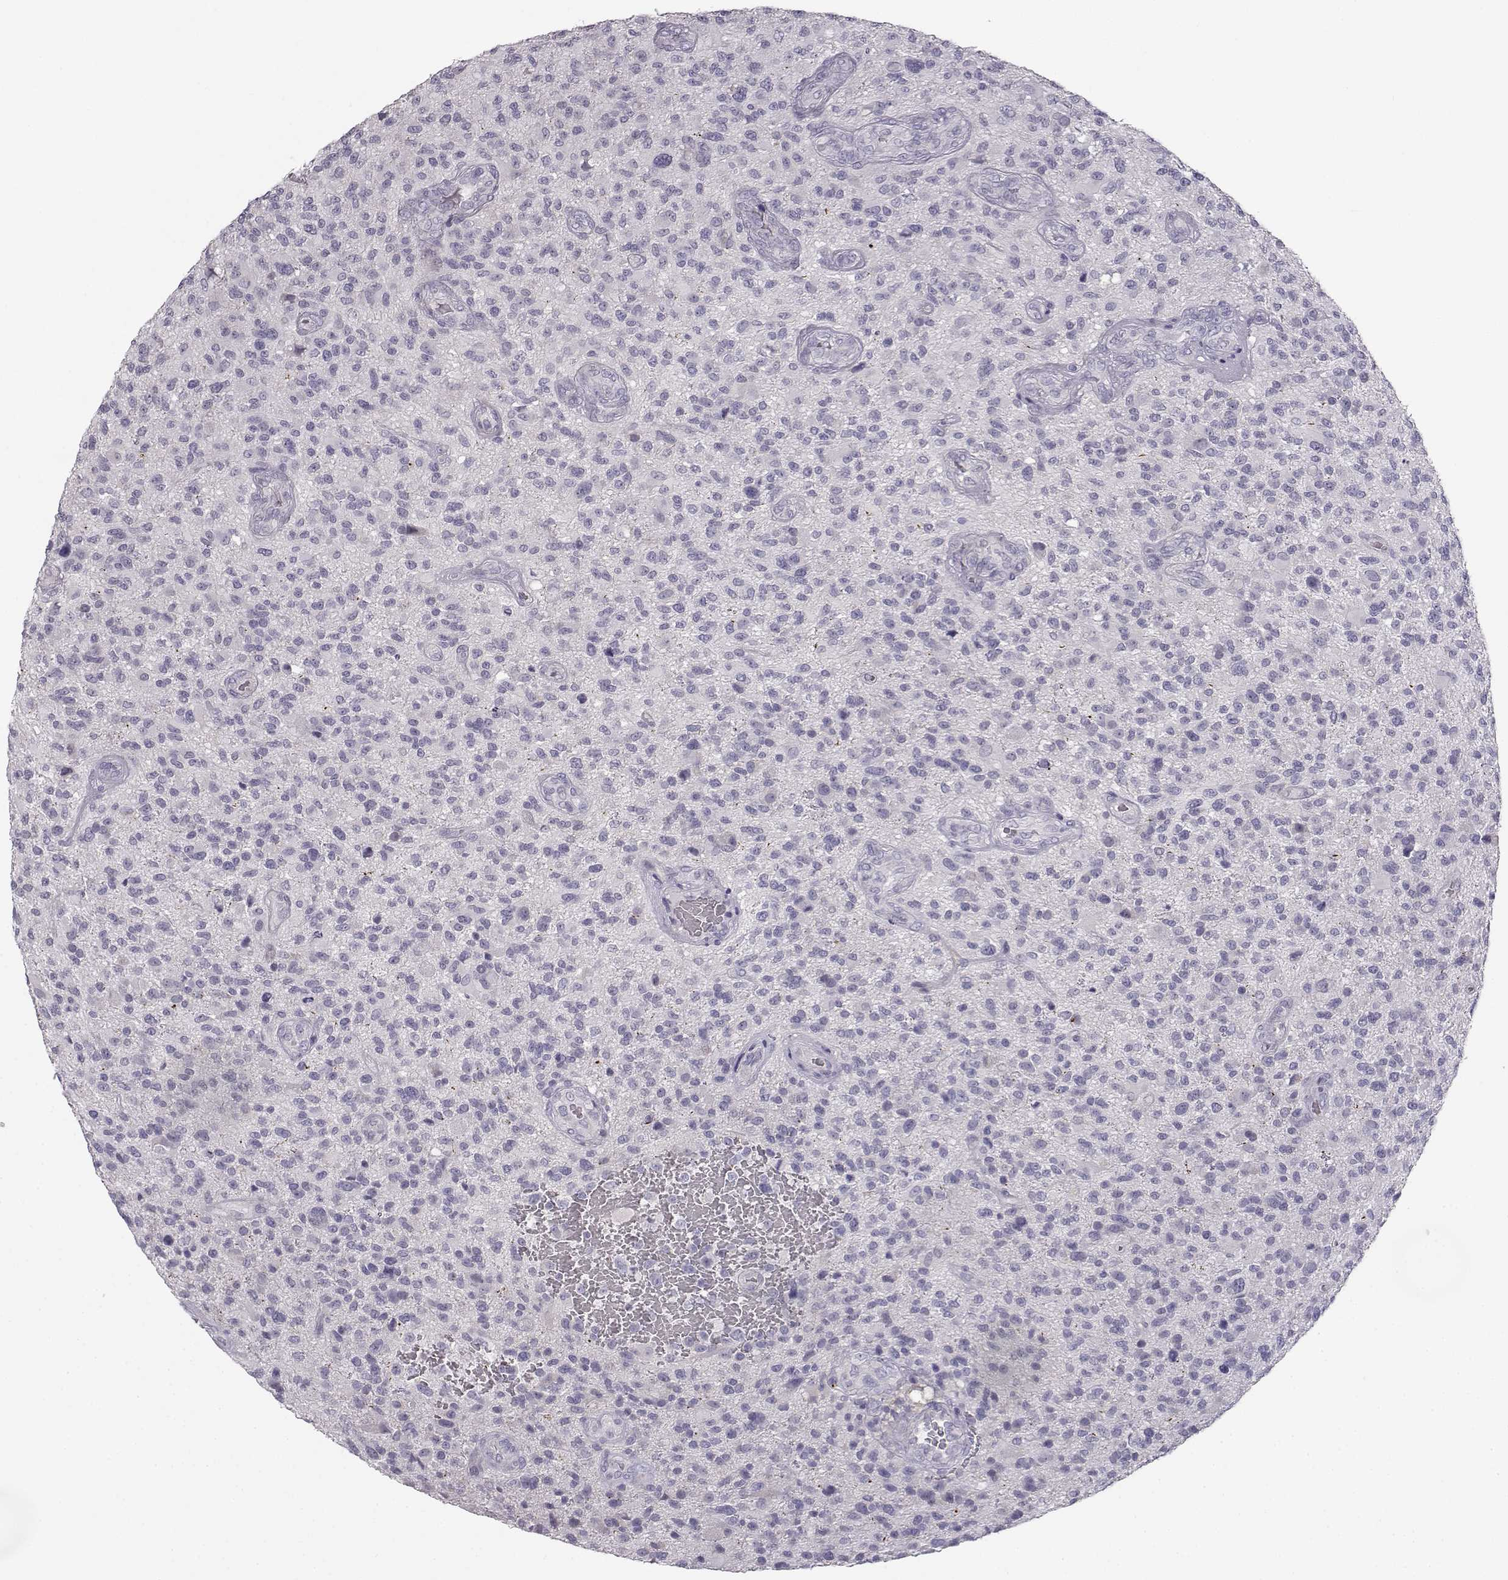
{"staining": {"intensity": "negative", "quantity": "none", "location": "none"}, "tissue": "glioma", "cell_type": "Tumor cells", "image_type": "cancer", "snomed": [{"axis": "morphology", "description": "Glioma, malignant, High grade"}, {"axis": "topography", "description": "Brain"}], "caption": "Tumor cells show no significant protein expression in glioma.", "gene": "MYCBPAP", "patient": {"sex": "male", "age": 47}}